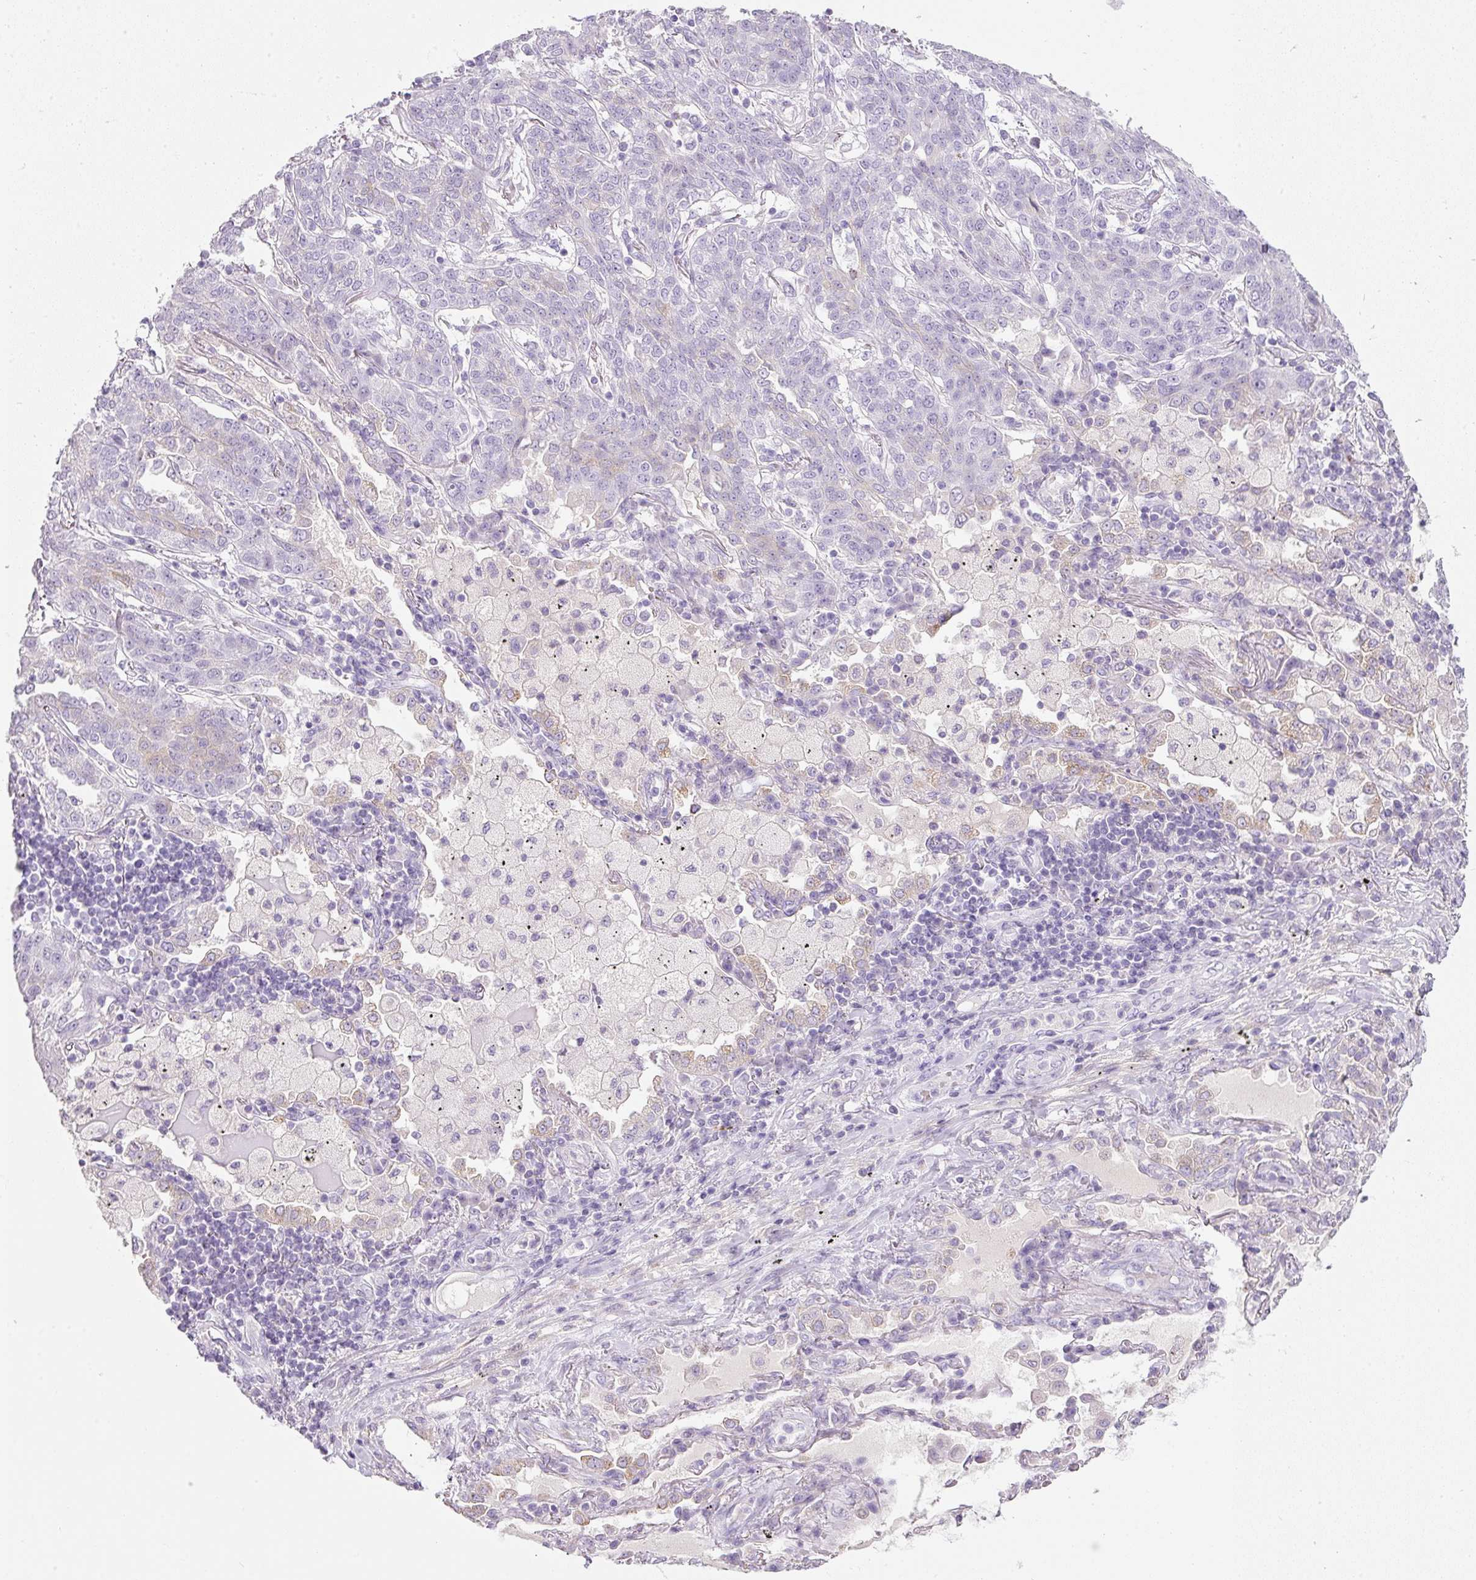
{"staining": {"intensity": "negative", "quantity": "none", "location": "none"}, "tissue": "lung cancer", "cell_type": "Tumor cells", "image_type": "cancer", "snomed": [{"axis": "morphology", "description": "Squamous cell carcinoma, NOS"}, {"axis": "topography", "description": "Lung"}], "caption": "High magnification brightfield microscopy of lung cancer stained with DAB (brown) and counterstained with hematoxylin (blue): tumor cells show no significant expression. (Stains: DAB IHC with hematoxylin counter stain, Microscopy: brightfield microscopy at high magnification).", "gene": "DNM1", "patient": {"sex": "female", "age": 70}}